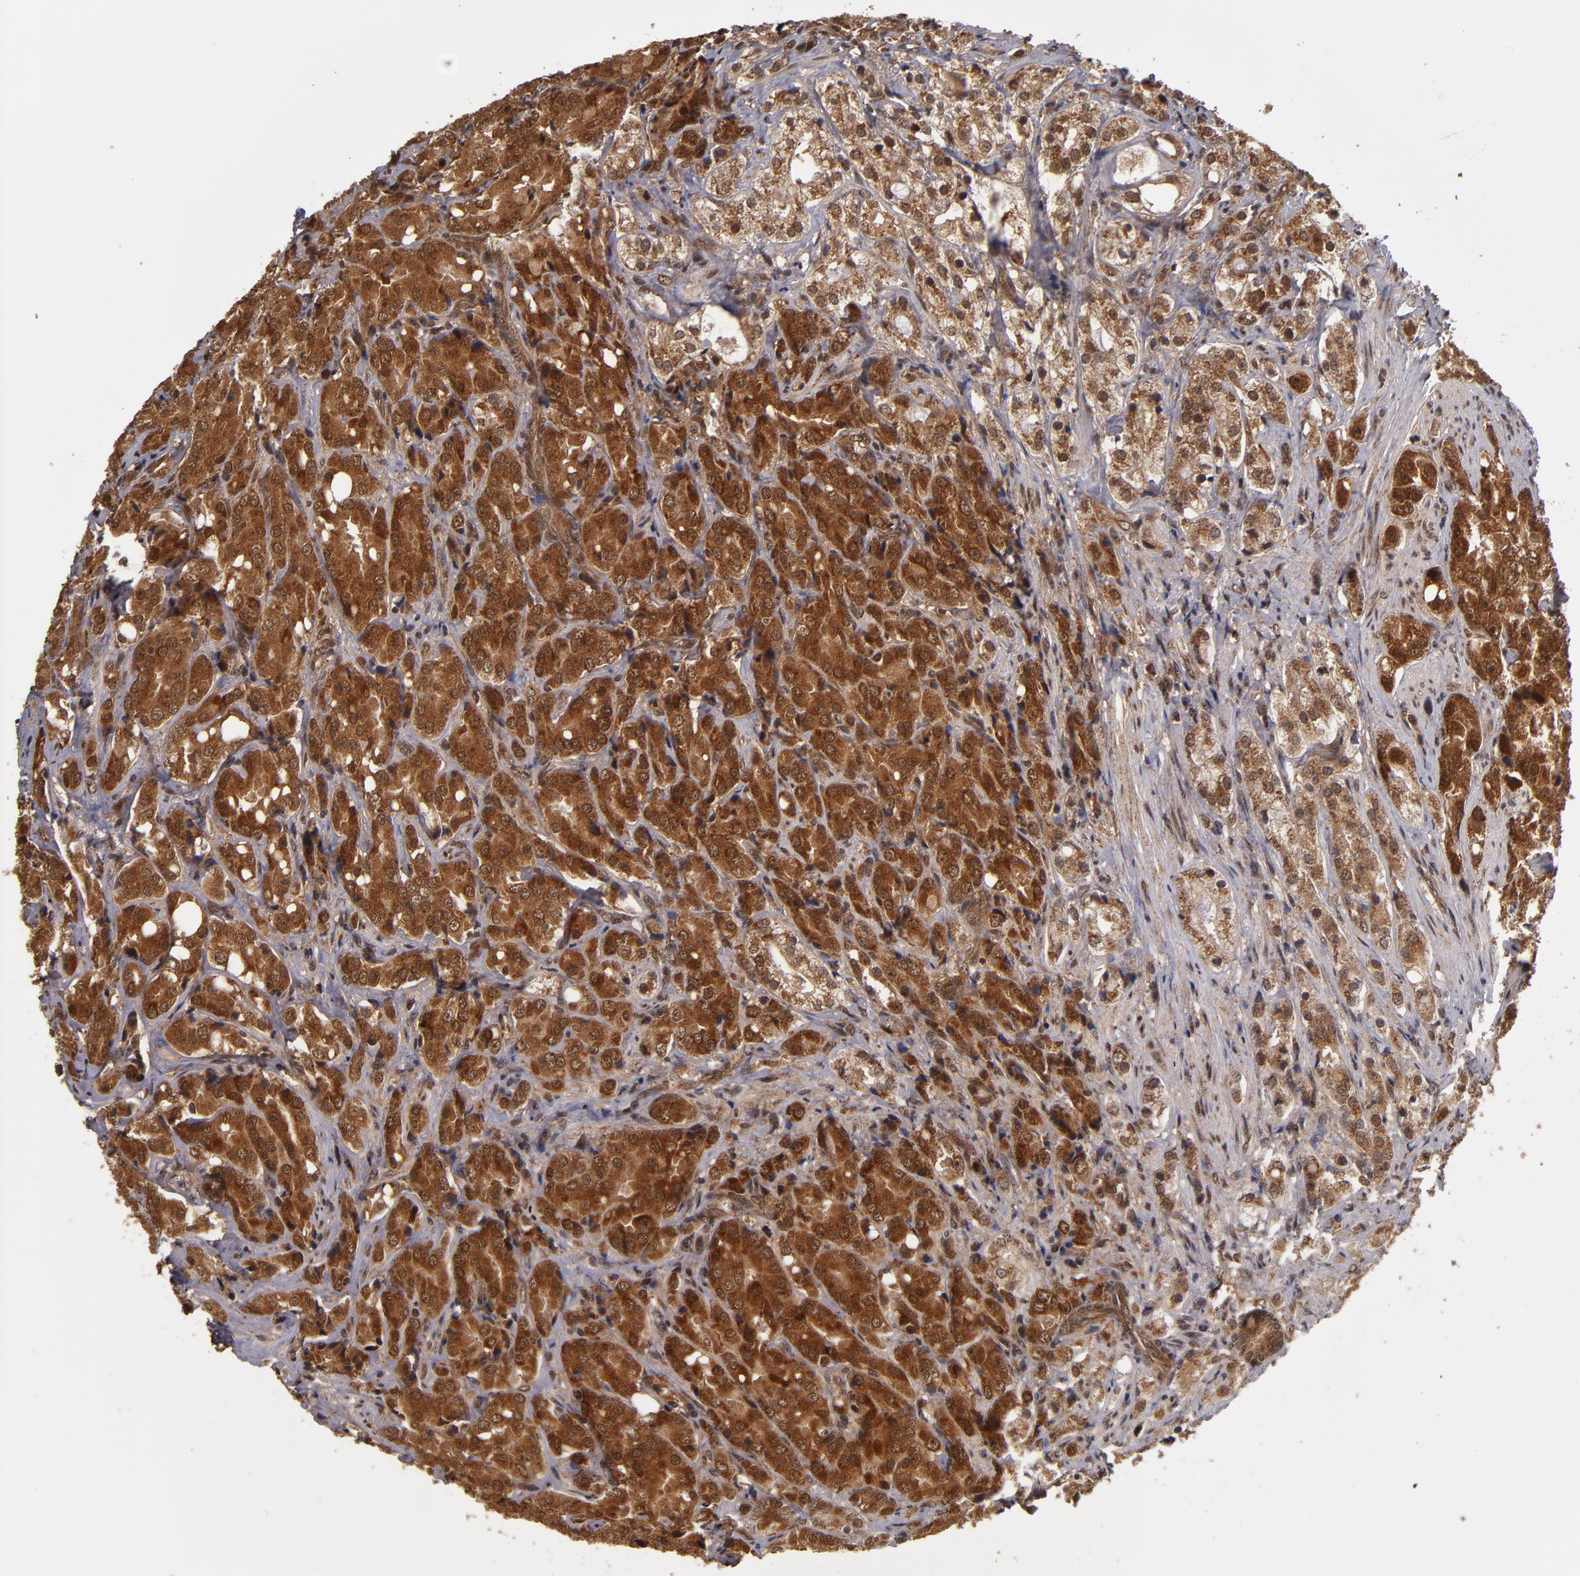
{"staining": {"intensity": "strong", "quantity": ">75%", "location": "cytoplasmic/membranous,nuclear"}, "tissue": "prostate cancer", "cell_type": "Tumor cells", "image_type": "cancer", "snomed": [{"axis": "morphology", "description": "Adenocarcinoma, High grade"}, {"axis": "topography", "description": "Prostate"}], "caption": "This histopathology image shows IHC staining of adenocarcinoma (high-grade) (prostate), with high strong cytoplasmic/membranous and nuclear staining in approximately >75% of tumor cells.", "gene": "CUL5", "patient": {"sex": "male", "age": 68}}